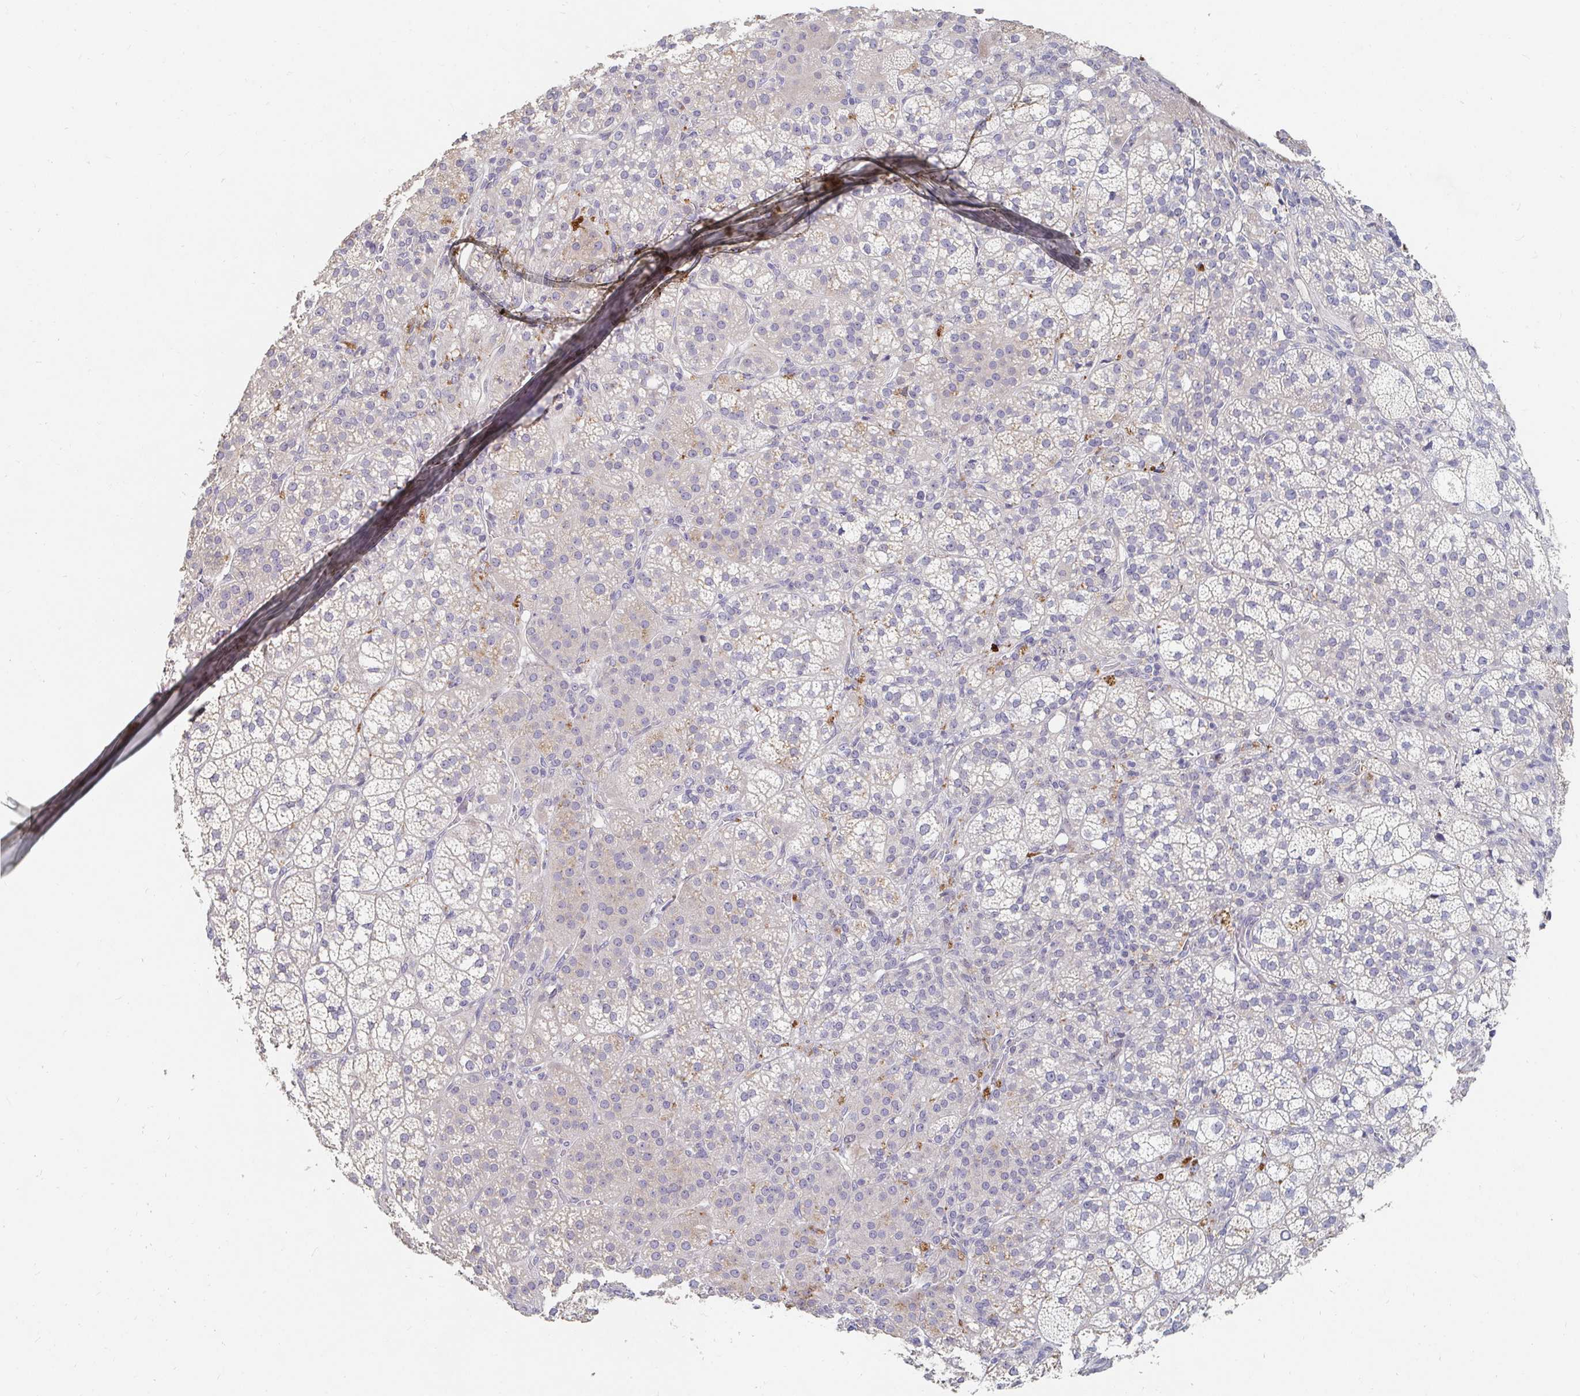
{"staining": {"intensity": "strong", "quantity": "<25%", "location": "cytoplasmic/membranous"}, "tissue": "adrenal gland", "cell_type": "Glandular cells", "image_type": "normal", "snomed": [{"axis": "morphology", "description": "Normal tissue, NOS"}, {"axis": "topography", "description": "Adrenal gland"}], "caption": "DAB immunohistochemical staining of unremarkable human adrenal gland reveals strong cytoplasmic/membranous protein positivity in approximately <25% of glandular cells.", "gene": "NME9", "patient": {"sex": "female", "age": 60}}